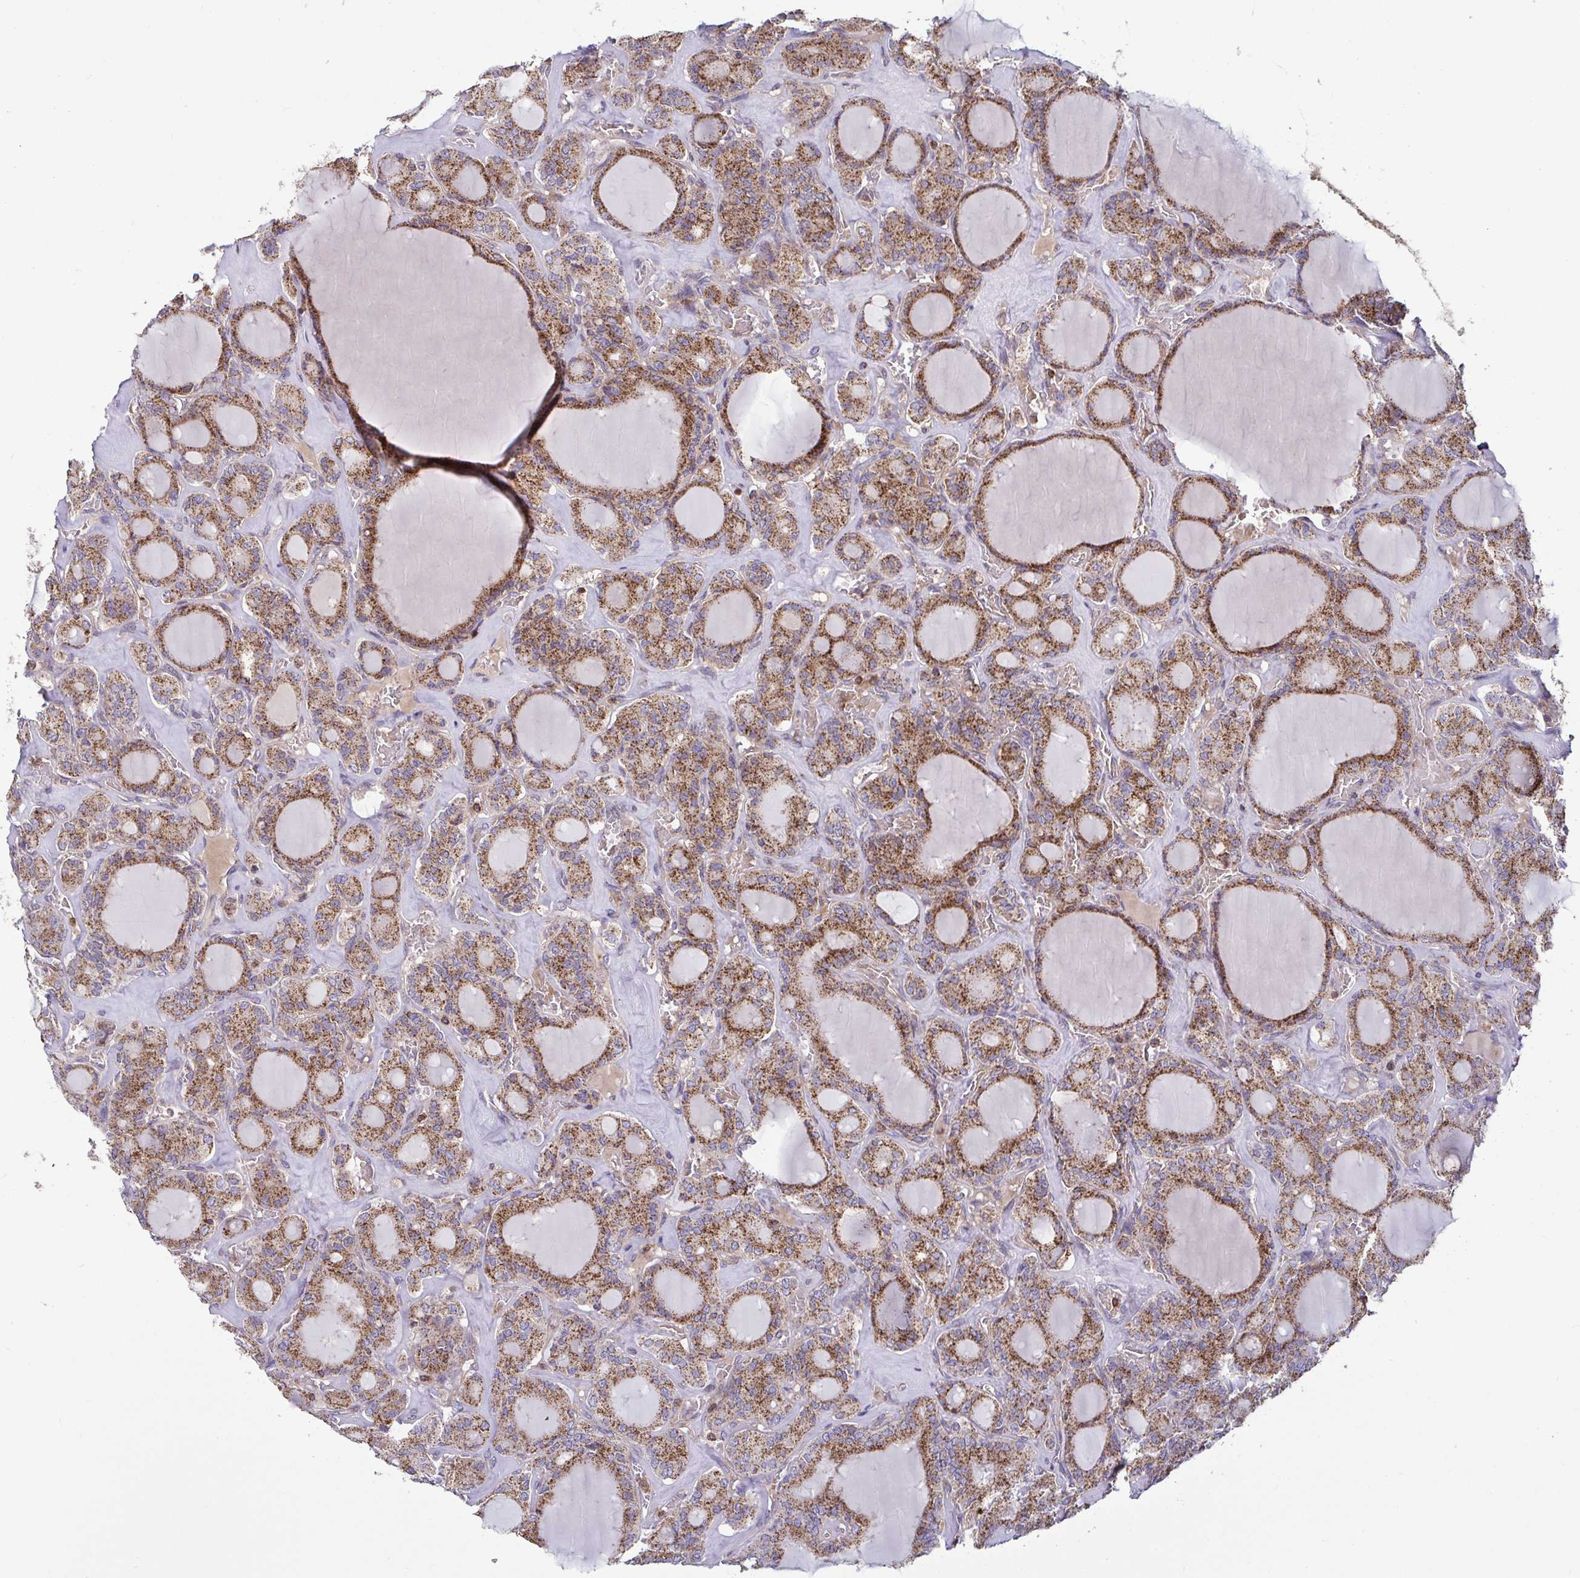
{"staining": {"intensity": "strong", "quantity": ">75%", "location": "cytoplasmic/membranous"}, "tissue": "thyroid cancer", "cell_type": "Tumor cells", "image_type": "cancer", "snomed": [{"axis": "morphology", "description": "Papillary adenocarcinoma, NOS"}, {"axis": "topography", "description": "Thyroid gland"}], "caption": "The image demonstrates a brown stain indicating the presence of a protein in the cytoplasmic/membranous of tumor cells in thyroid cancer (papillary adenocarcinoma).", "gene": "SPRY1", "patient": {"sex": "male", "age": 87}}